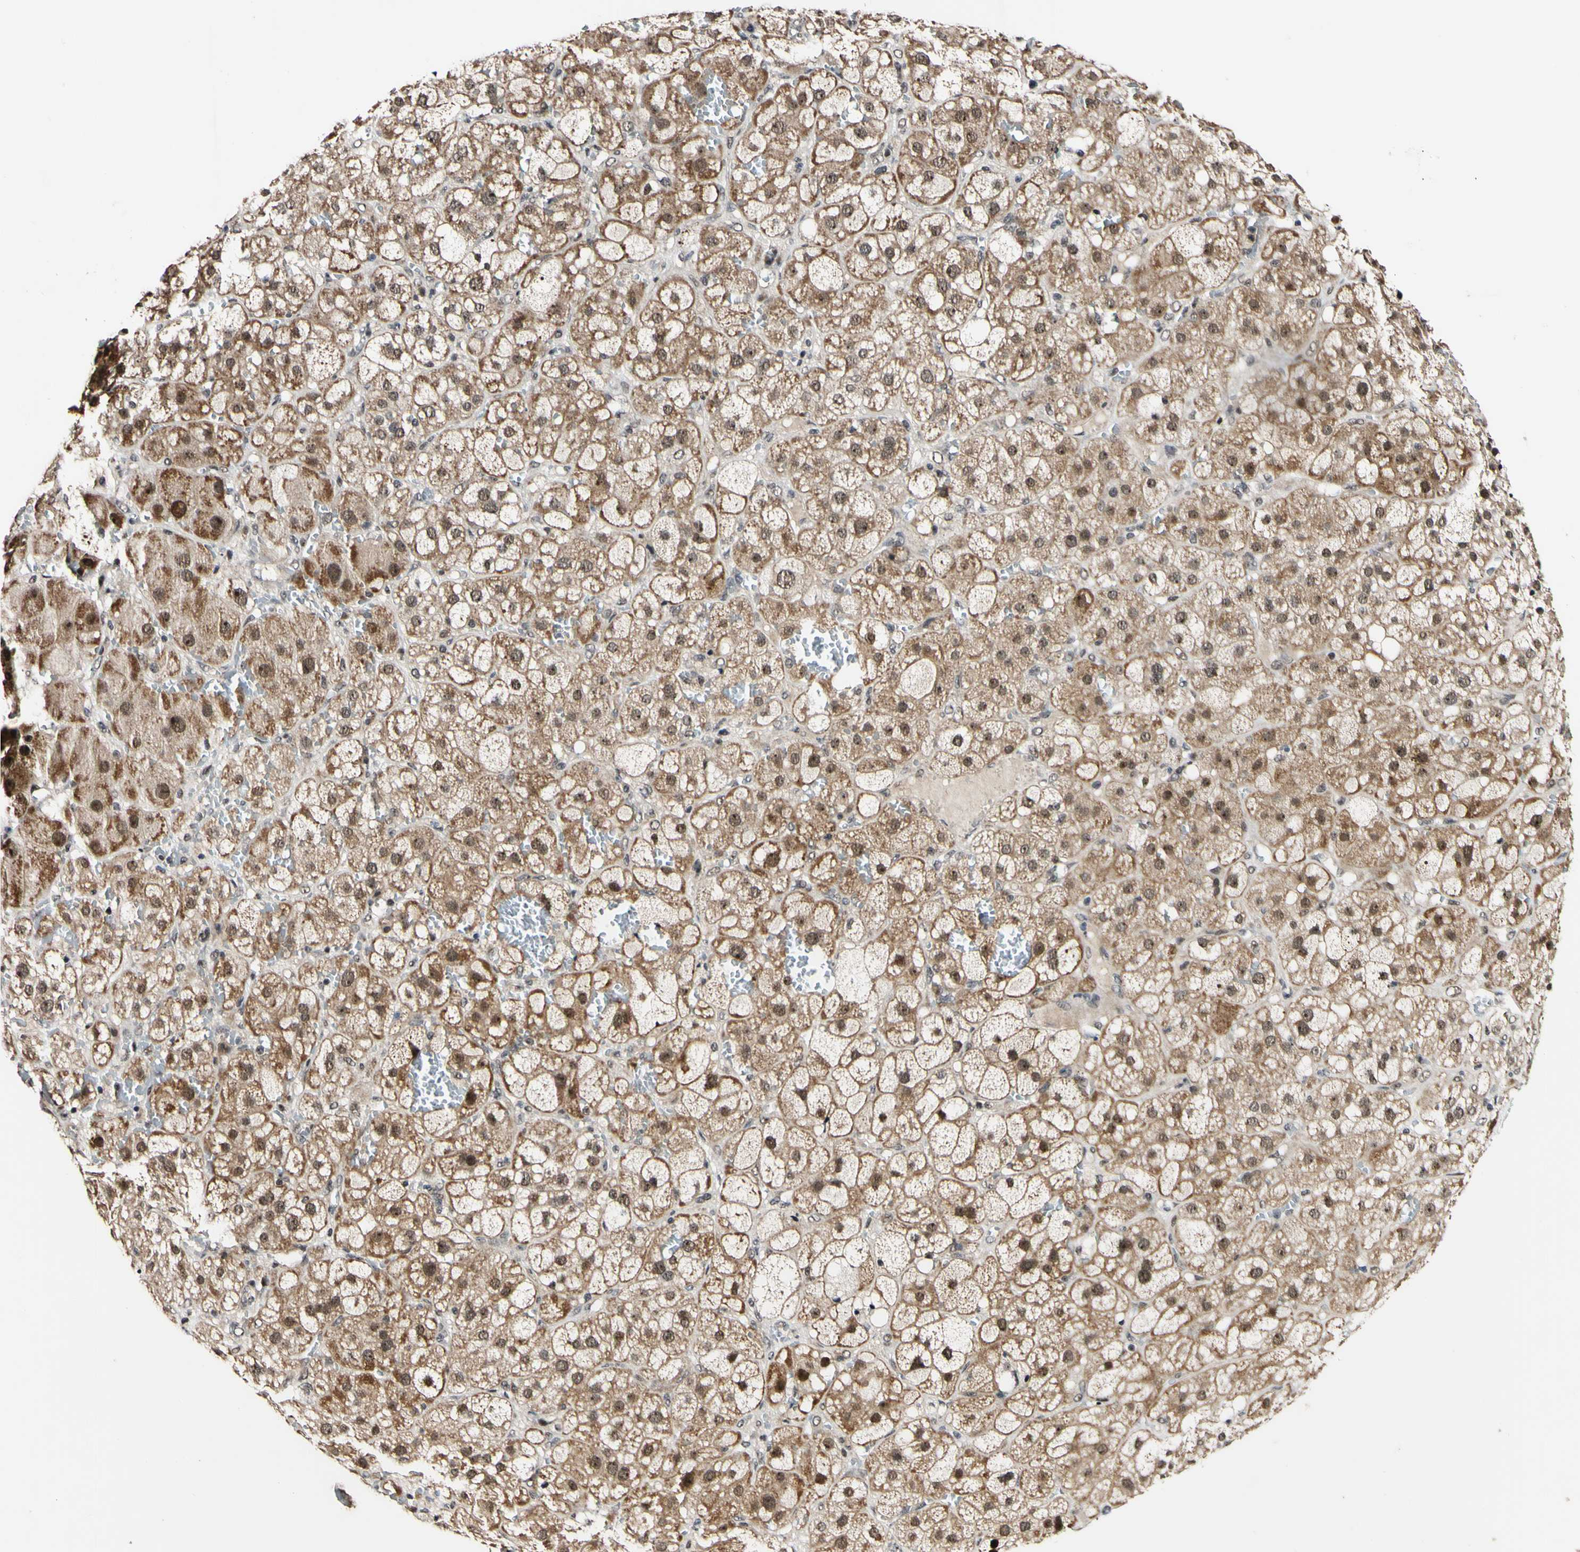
{"staining": {"intensity": "strong", "quantity": "25%-75%", "location": "cytoplasmic/membranous,nuclear"}, "tissue": "adrenal gland", "cell_type": "Glandular cells", "image_type": "normal", "snomed": [{"axis": "morphology", "description": "Normal tissue, NOS"}, {"axis": "topography", "description": "Adrenal gland"}], "caption": "IHC of normal human adrenal gland demonstrates high levels of strong cytoplasmic/membranous,nuclear staining in about 25%-75% of glandular cells.", "gene": "POLR2F", "patient": {"sex": "female", "age": 47}}